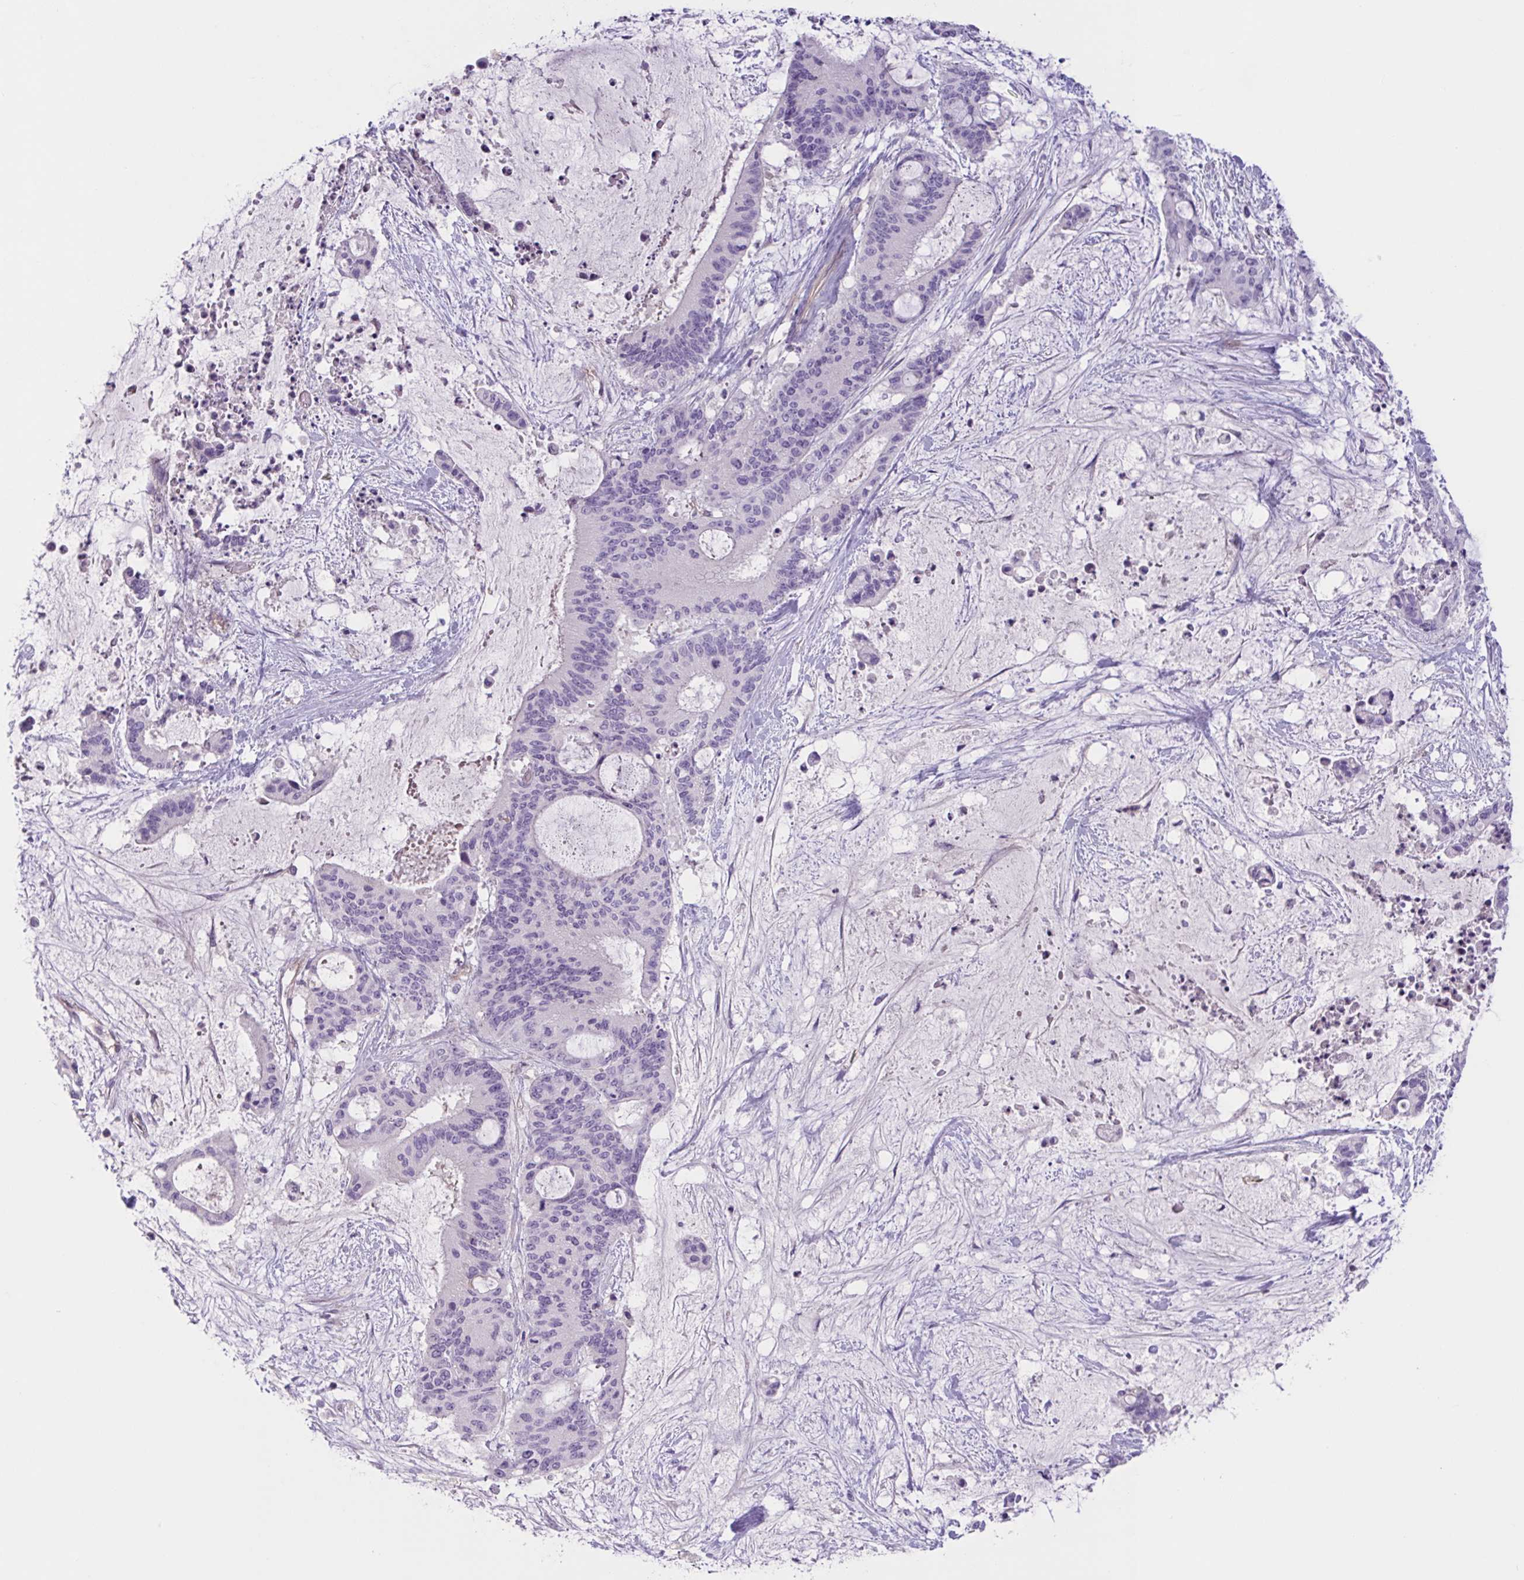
{"staining": {"intensity": "negative", "quantity": "none", "location": "none"}, "tissue": "liver cancer", "cell_type": "Tumor cells", "image_type": "cancer", "snomed": [{"axis": "morphology", "description": "Normal tissue, NOS"}, {"axis": "morphology", "description": "Cholangiocarcinoma"}, {"axis": "topography", "description": "Liver"}, {"axis": "topography", "description": "Peripheral nerve tissue"}], "caption": "Immunohistochemistry (IHC) micrograph of neoplastic tissue: human liver cancer (cholangiocarcinoma) stained with DAB (3,3'-diaminobenzidine) reveals no significant protein expression in tumor cells.", "gene": "TTC7B", "patient": {"sex": "female", "age": 73}}